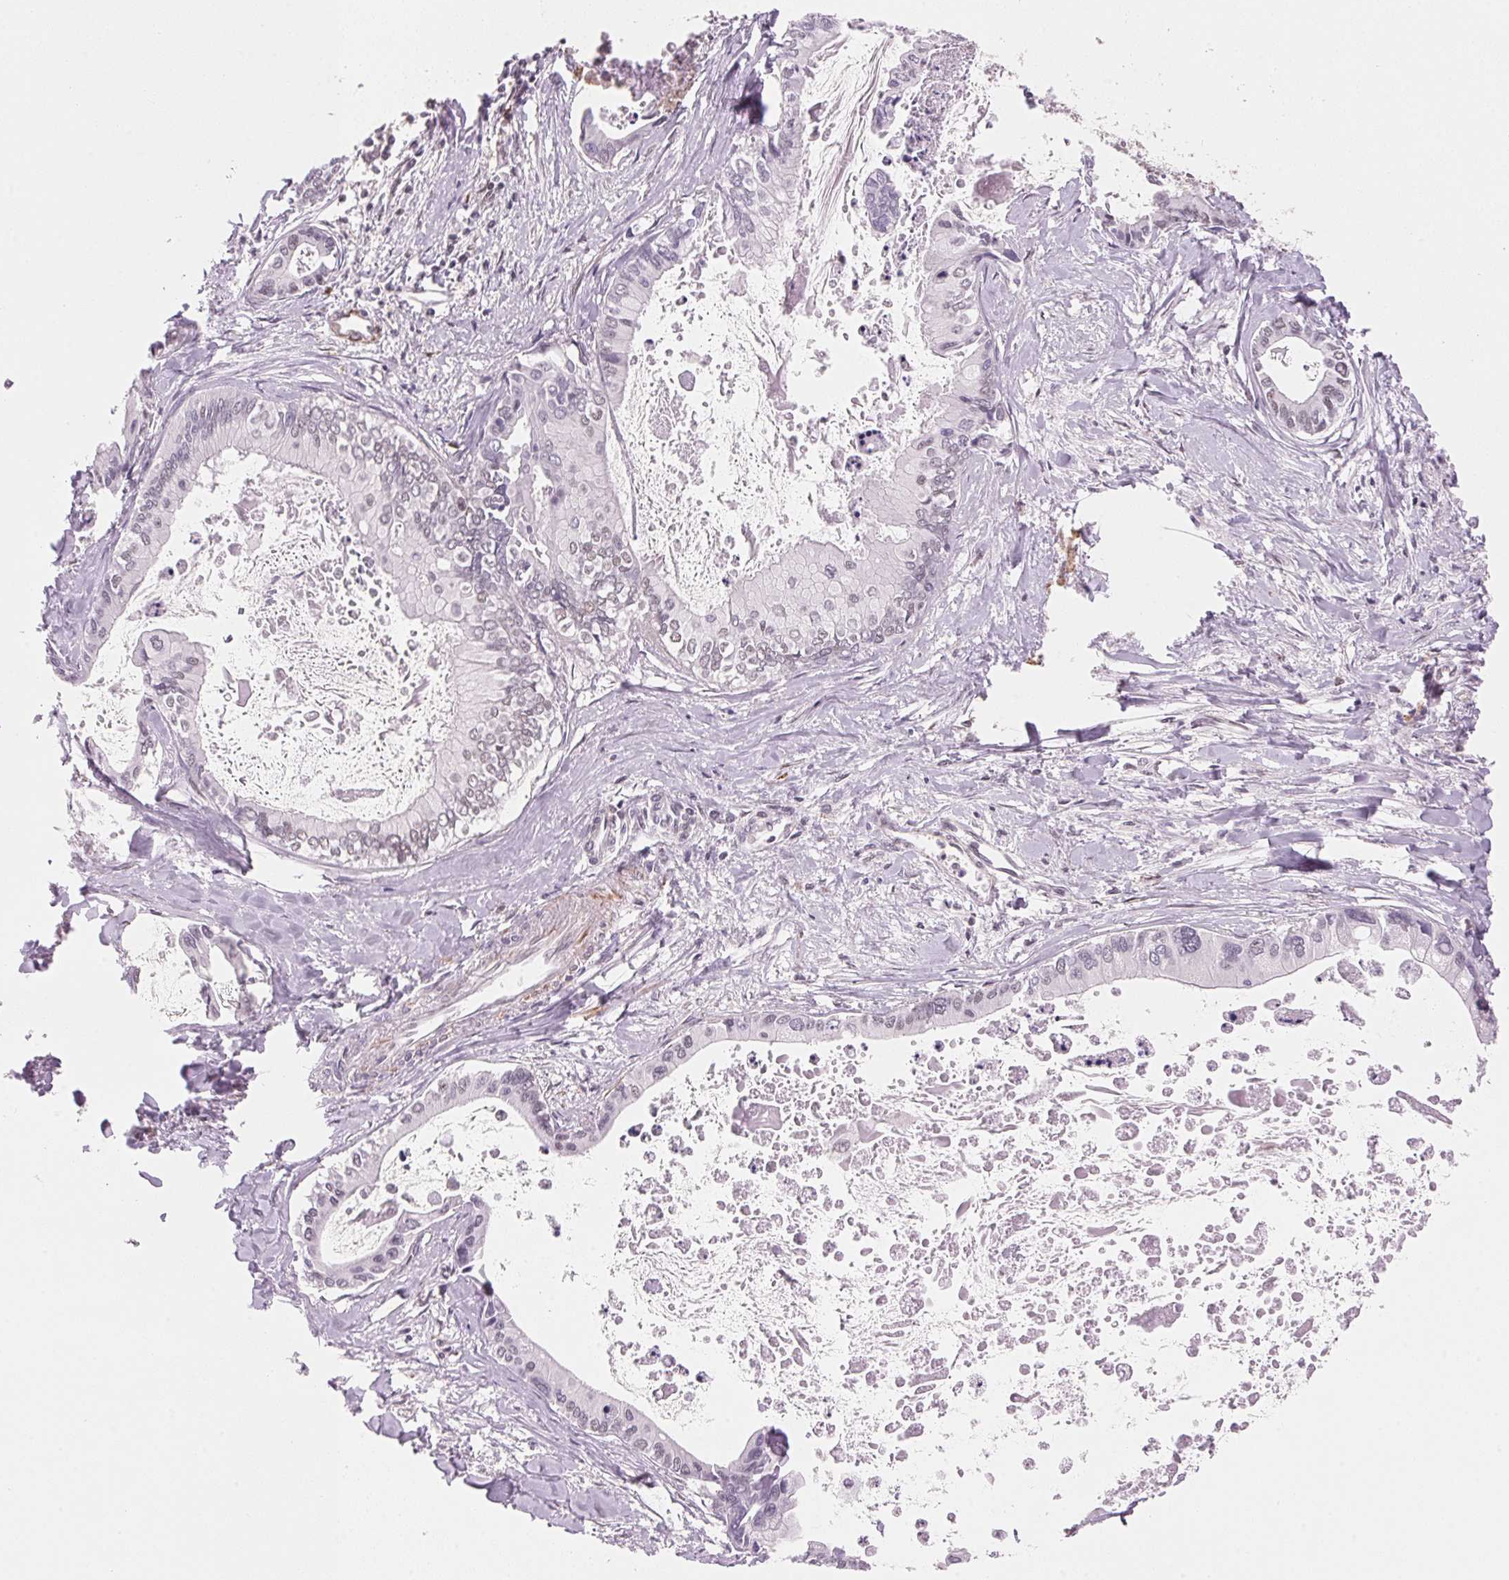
{"staining": {"intensity": "negative", "quantity": "none", "location": "none"}, "tissue": "liver cancer", "cell_type": "Tumor cells", "image_type": "cancer", "snomed": [{"axis": "morphology", "description": "Cholangiocarcinoma"}, {"axis": "topography", "description": "Liver"}], "caption": "The immunohistochemistry (IHC) micrograph has no significant staining in tumor cells of liver cancer tissue. The staining was performed using DAB (3,3'-diaminobenzidine) to visualize the protein expression in brown, while the nuclei were stained in blue with hematoxylin (Magnification: 20x).", "gene": "HNRNPDL", "patient": {"sex": "male", "age": 66}}